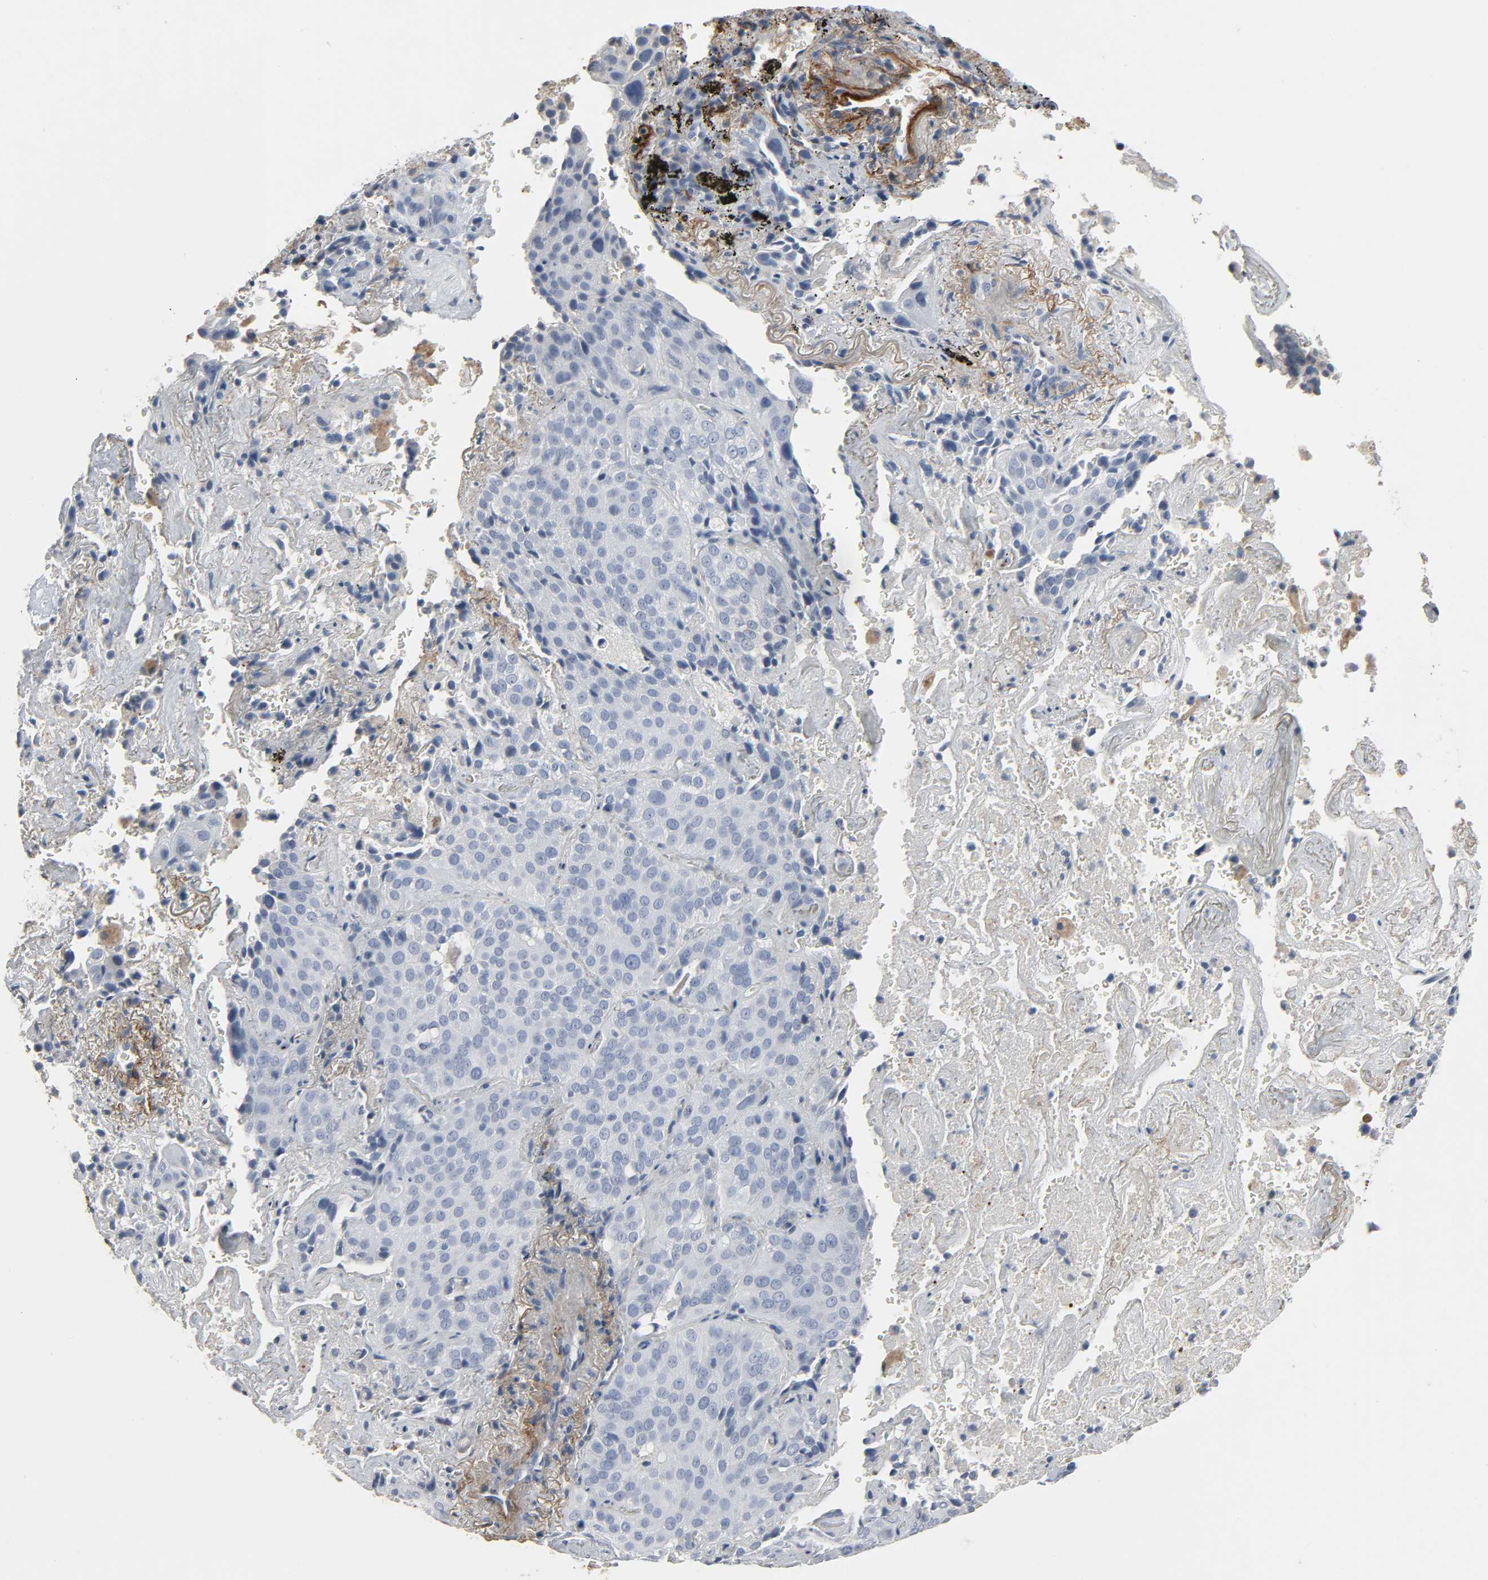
{"staining": {"intensity": "negative", "quantity": "none", "location": "none"}, "tissue": "lung cancer", "cell_type": "Tumor cells", "image_type": "cancer", "snomed": [{"axis": "morphology", "description": "Squamous cell carcinoma, NOS"}, {"axis": "topography", "description": "Lung"}], "caption": "Tumor cells show no significant protein staining in lung cancer.", "gene": "FBLN5", "patient": {"sex": "male", "age": 54}}